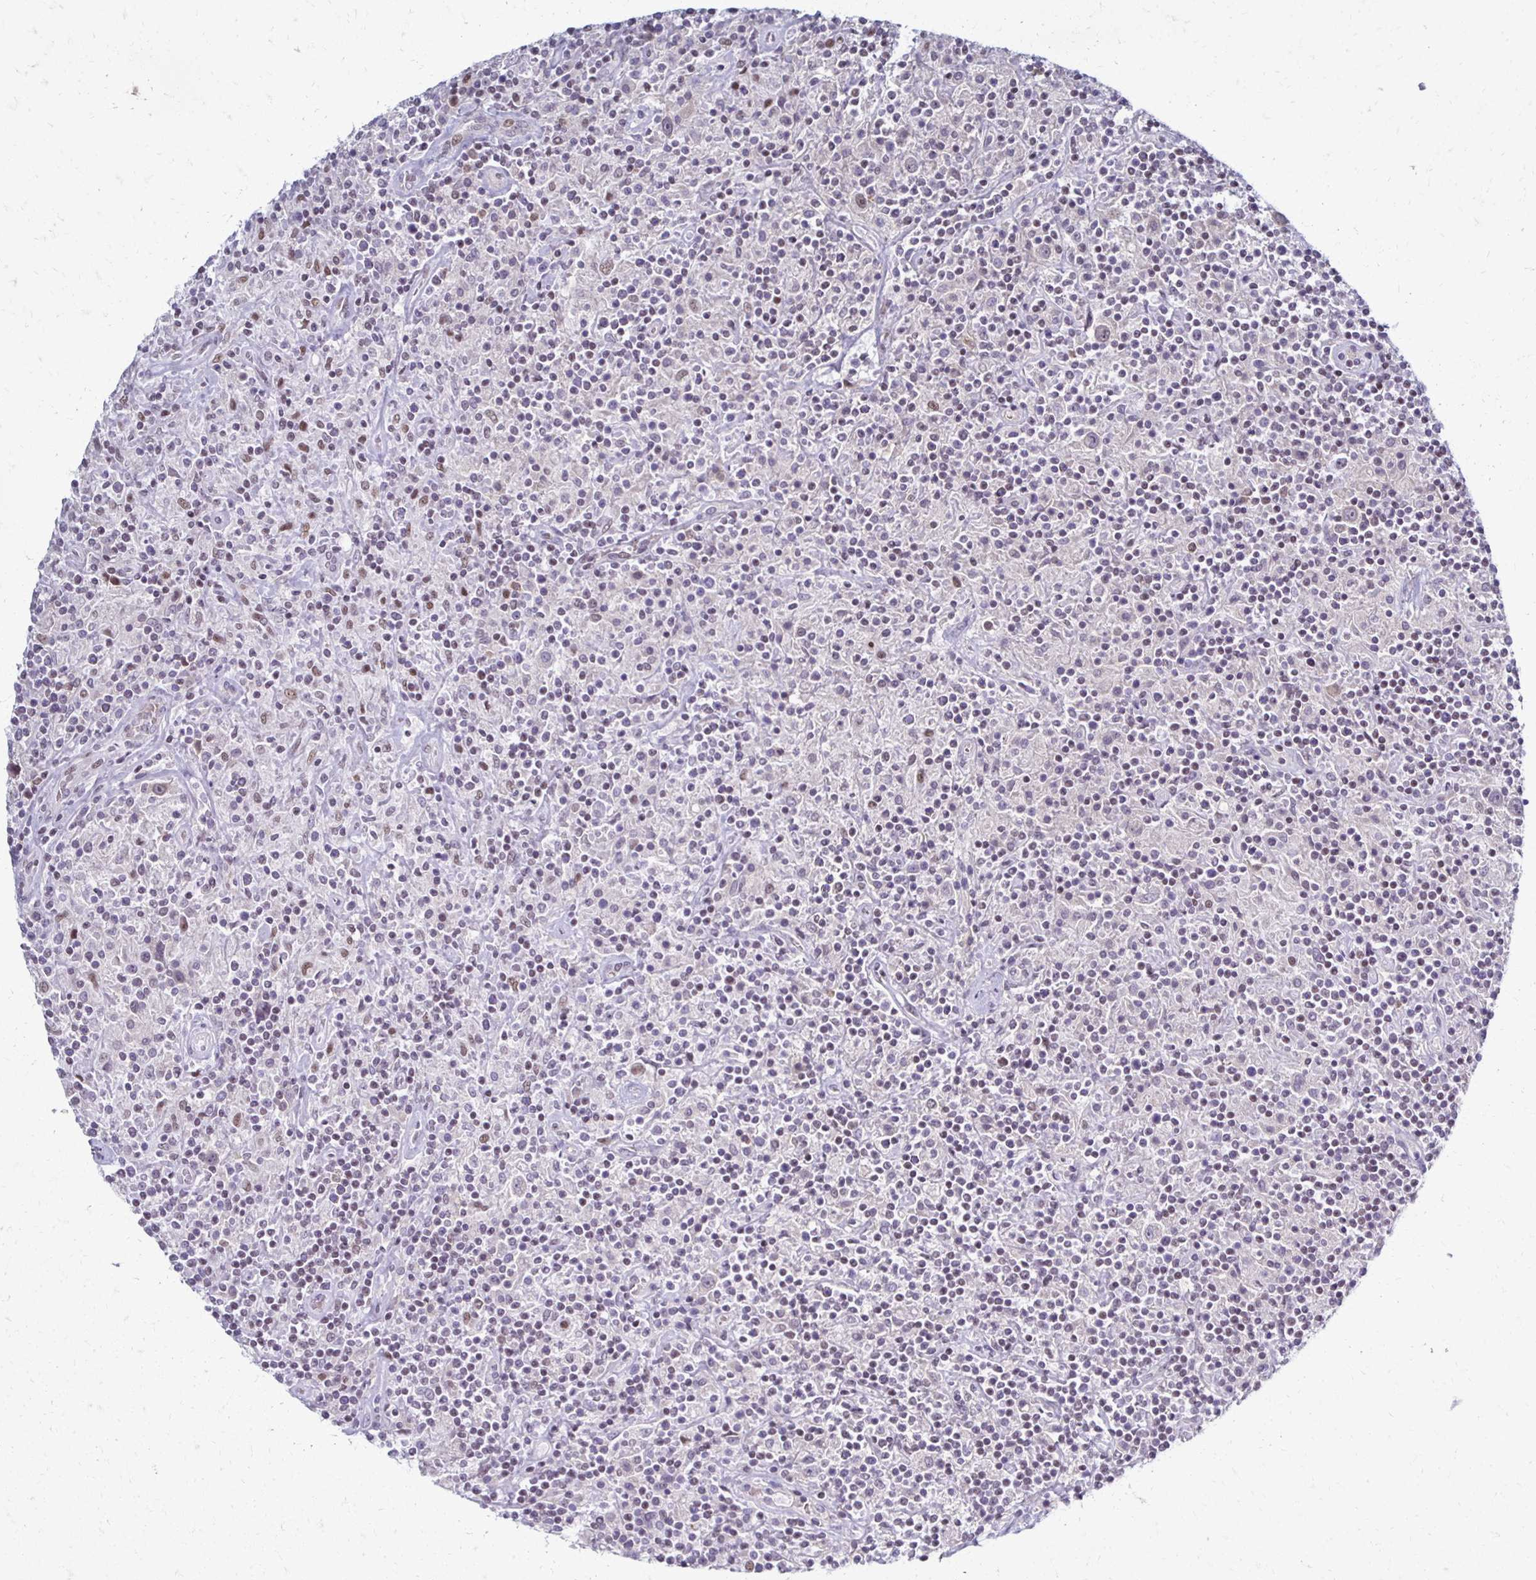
{"staining": {"intensity": "weak", "quantity": "25%-75%", "location": "nuclear"}, "tissue": "lymphoma", "cell_type": "Tumor cells", "image_type": "cancer", "snomed": [{"axis": "morphology", "description": "Hodgkin's disease, NOS"}, {"axis": "topography", "description": "Lymph node"}], "caption": "Tumor cells show low levels of weak nuclear staining in approximately 25%-75% of cells in Hodgkin's disease.", "gene": "IRF7", "patient": {"sex": "male", "age": 70}}